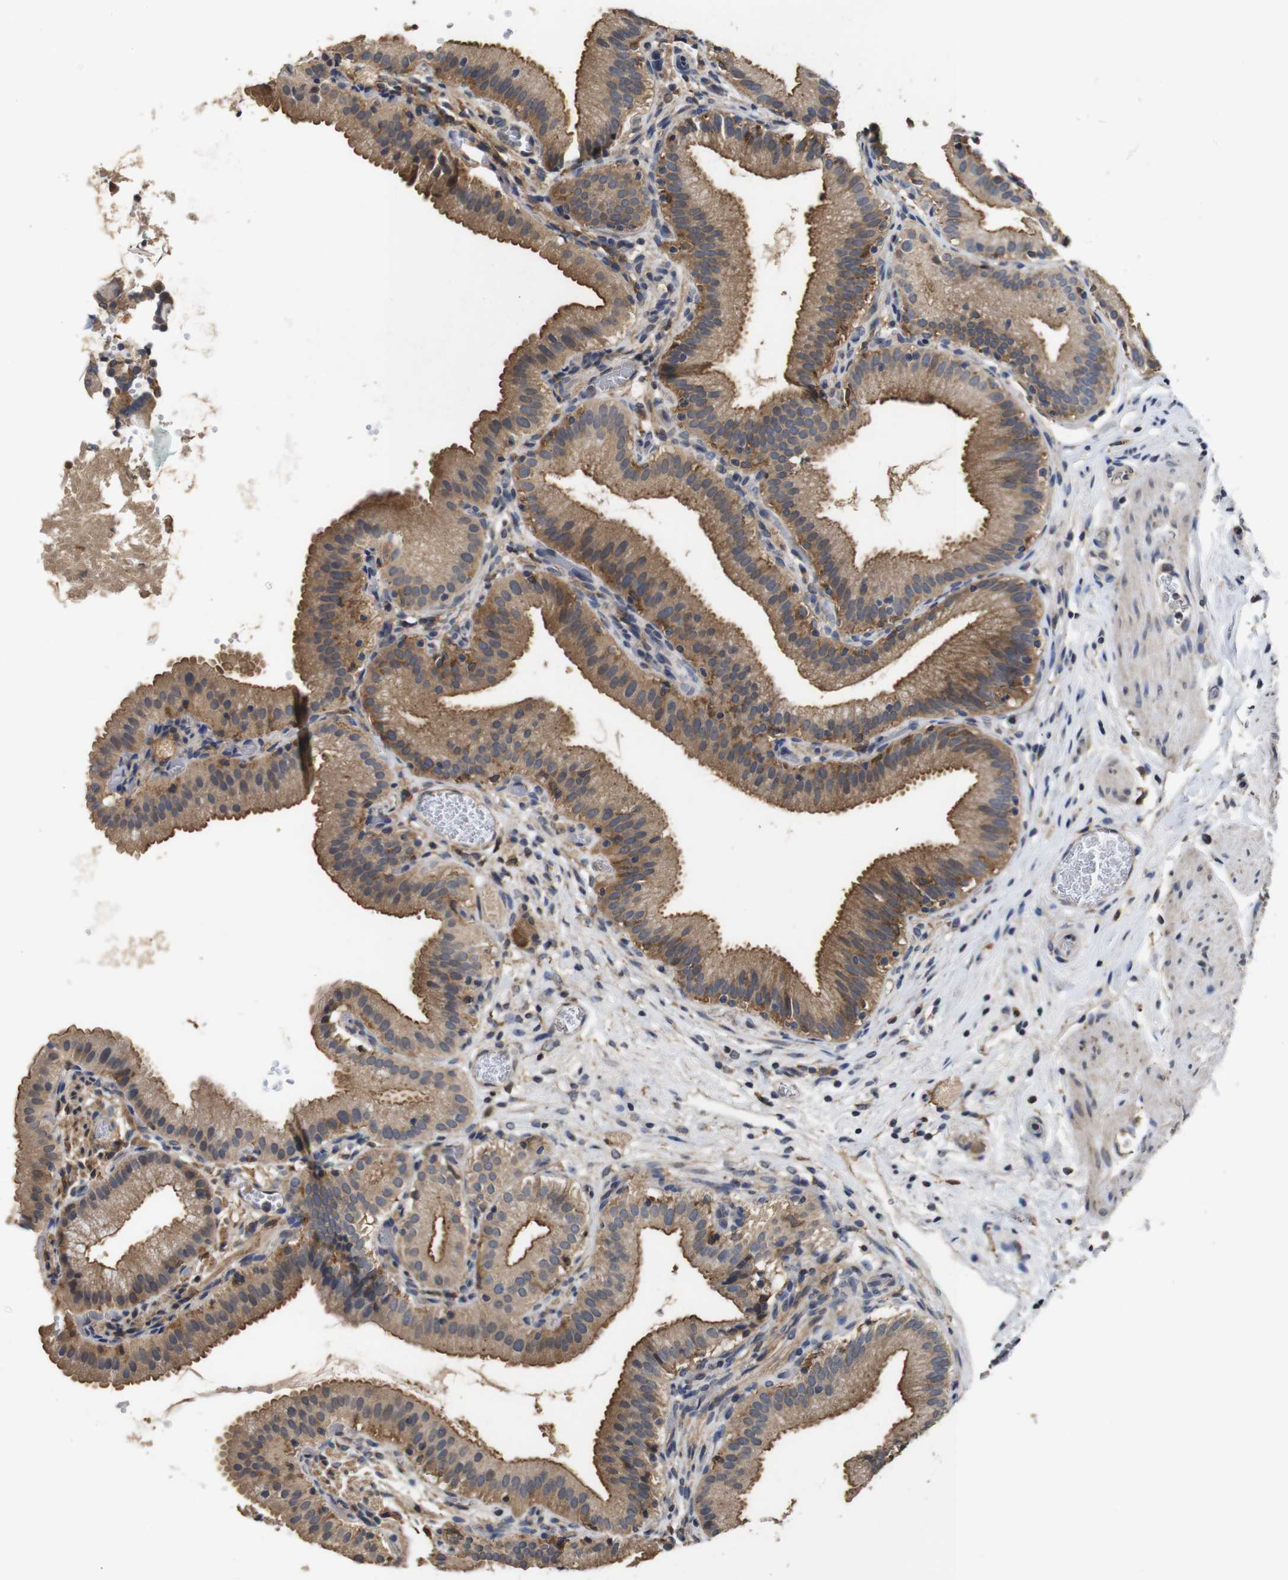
{"staining": {"intensity": "moderate", "quantity": ">75%", "location": "cytoplasmic/membranous"}, "tissue": "gallbladder", "cell_type": "Glandular cells", "image_type": "normal", "snomed": [{"axis": "morphology", "description": "Normal tissue, NOS"}, {"axis": "topography", "description": "Gallbladder"}], "caption": "Immunohistochemical staining of normal human gallbladder demonstrates >75% levels of moderate cytoplasmic/membranous protein positivity in about >75% of glandular cells.", "gene": "ARHGAP24", "patient": {"sex": "male", "age": 54}}